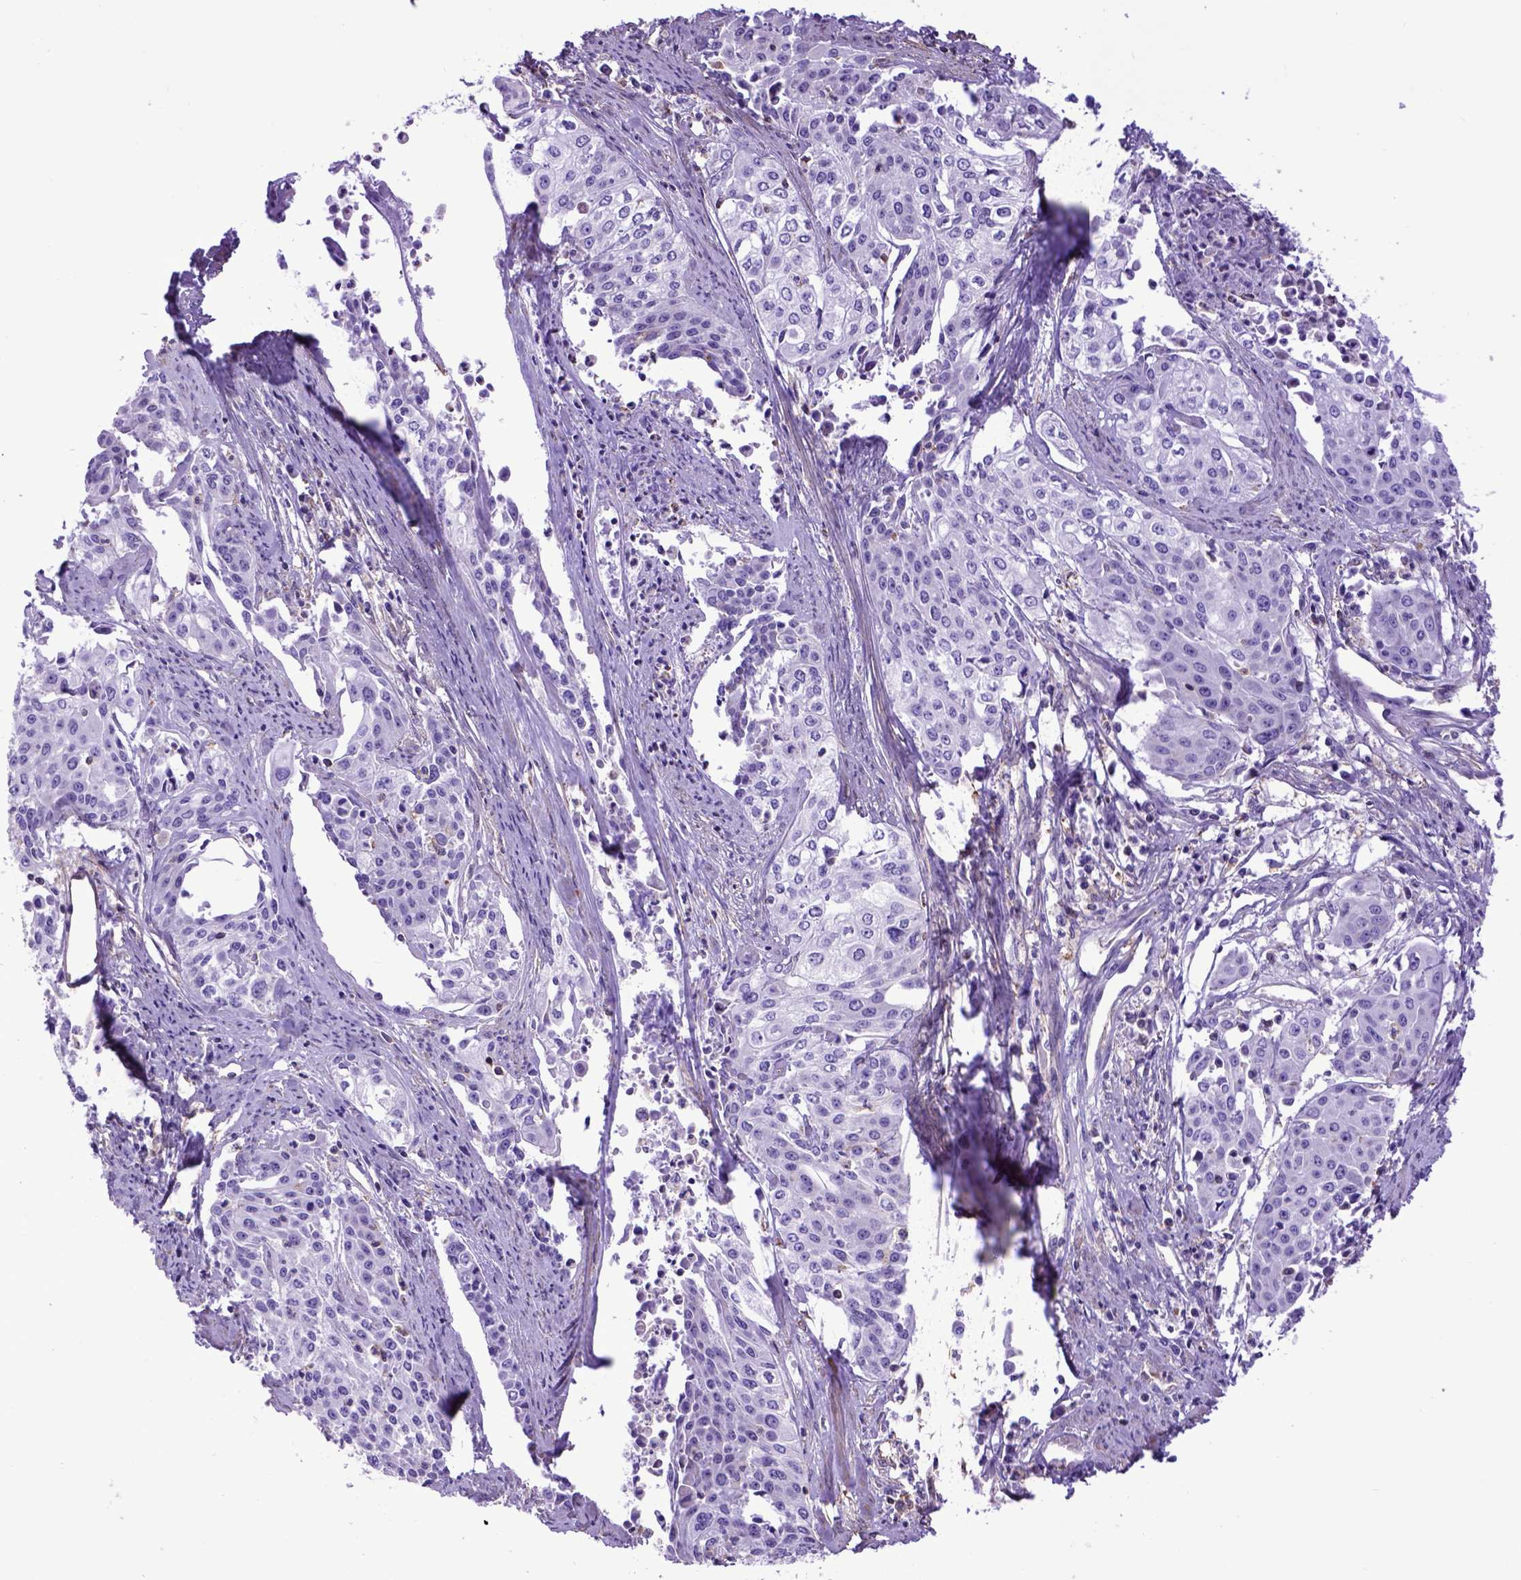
{"staining": {"intensity": "negative", "quantity": "none", "location": "none"}, "tissue": "cervical cancer", "cell_type": "Tumor cells", "image_type": "cancer", "snomed": [{"axis": "morphology", "description": "Squamous cell carcinoma, NOS"}, {"axis": "topography", "description": "Cervix"}], "caption": "Tumor cells are negative for protein expression in human squamous cell carcinoma (cervical).", "gene": "ASAH2", "patient": {"sex": "female", "age": 39}}